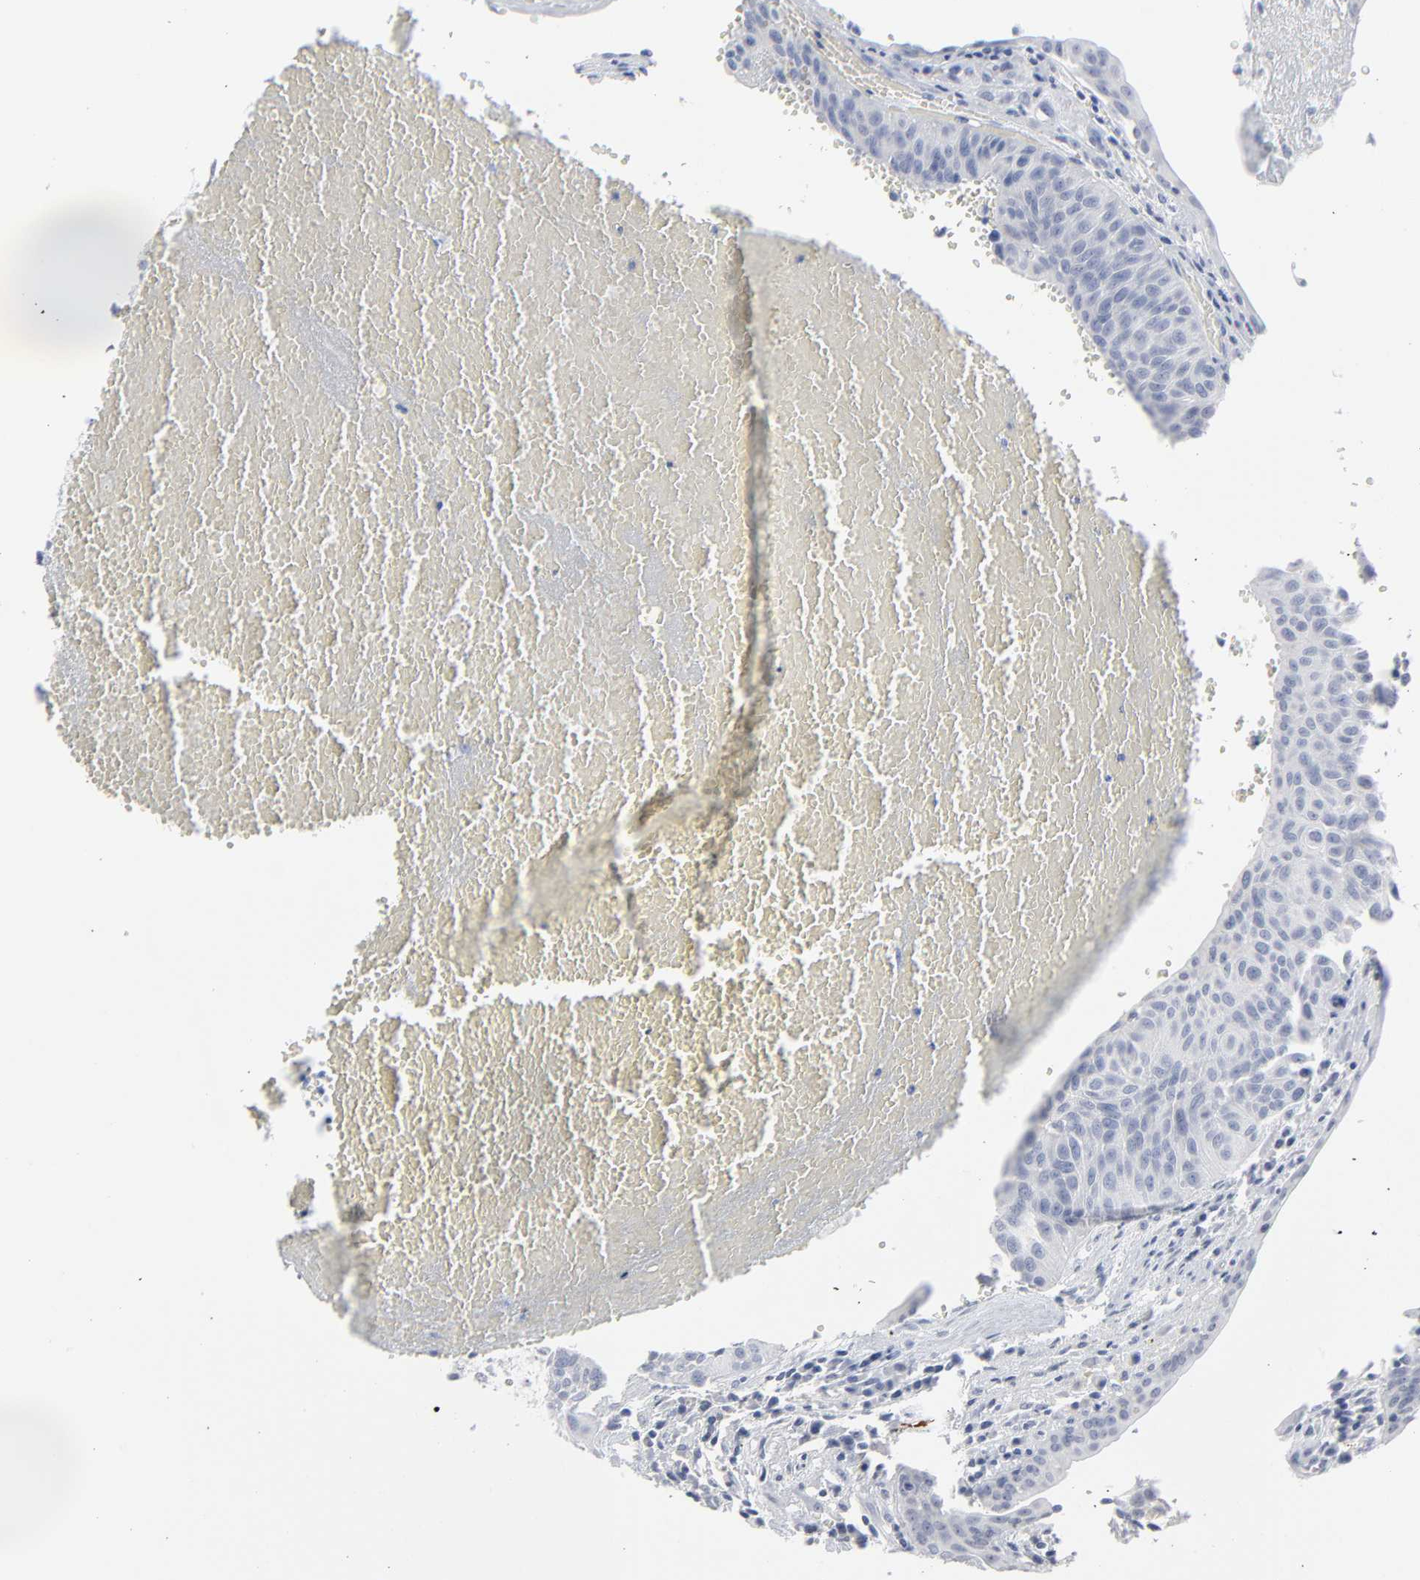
{"staining": {"intensity": "negative", "quantity": "none", "location": "none"}, "tissue": "urothelial cancer", "cell_type": "Tumor cells", "image_type": "cancer", "snomed": [{"axis": "morphology", "description": "Urothelial carcinoma, High grade"}, {"axis": "topography", "description": "Urinary bladder"}], "caption": "Photomicrograph shows no significant protein positivity in tumor cells of urothelial carcinoma (high-grade).", "gene": "PAGE1", "patient": {"sex": "male", "age": 66}}